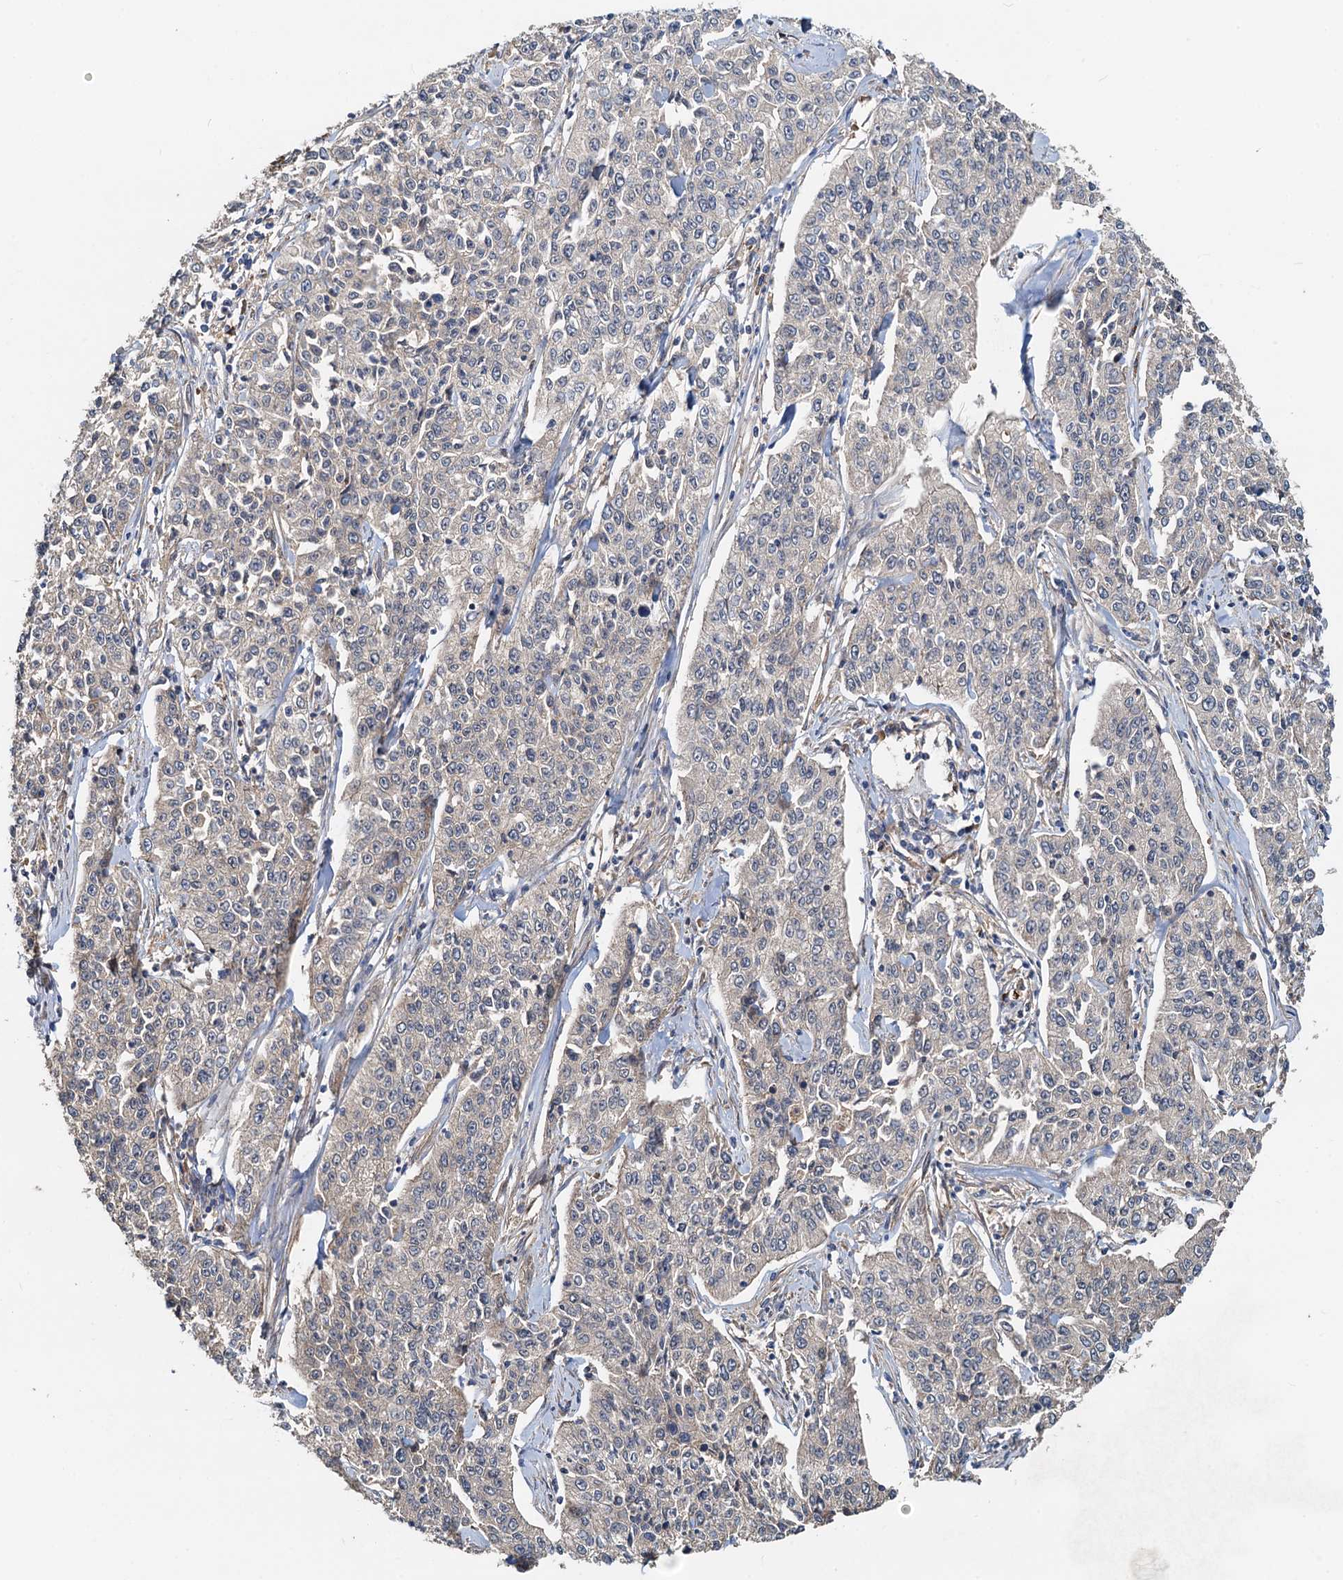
{"staining": {"intensity": "weak", "quantity": "<25%", "location": "cytoplasmic/membranous"}, "tissue": "cervical cancer", "cell_type": "Tumor cells", "image_type": "cancer", "snomed": [{"axis": "morphology", "description": "Squamous cell carcinoma, NOS"}, {"axis": "topography", "description": "Cervix"}], "caption": "Immunohistochemical staining of cervical cancer exhibits no significant staining in tumor cells. (DAB immunohistochemistry, high magnification).", "gene": "HYI", "patient": {"sex": "female", "age": 35}}